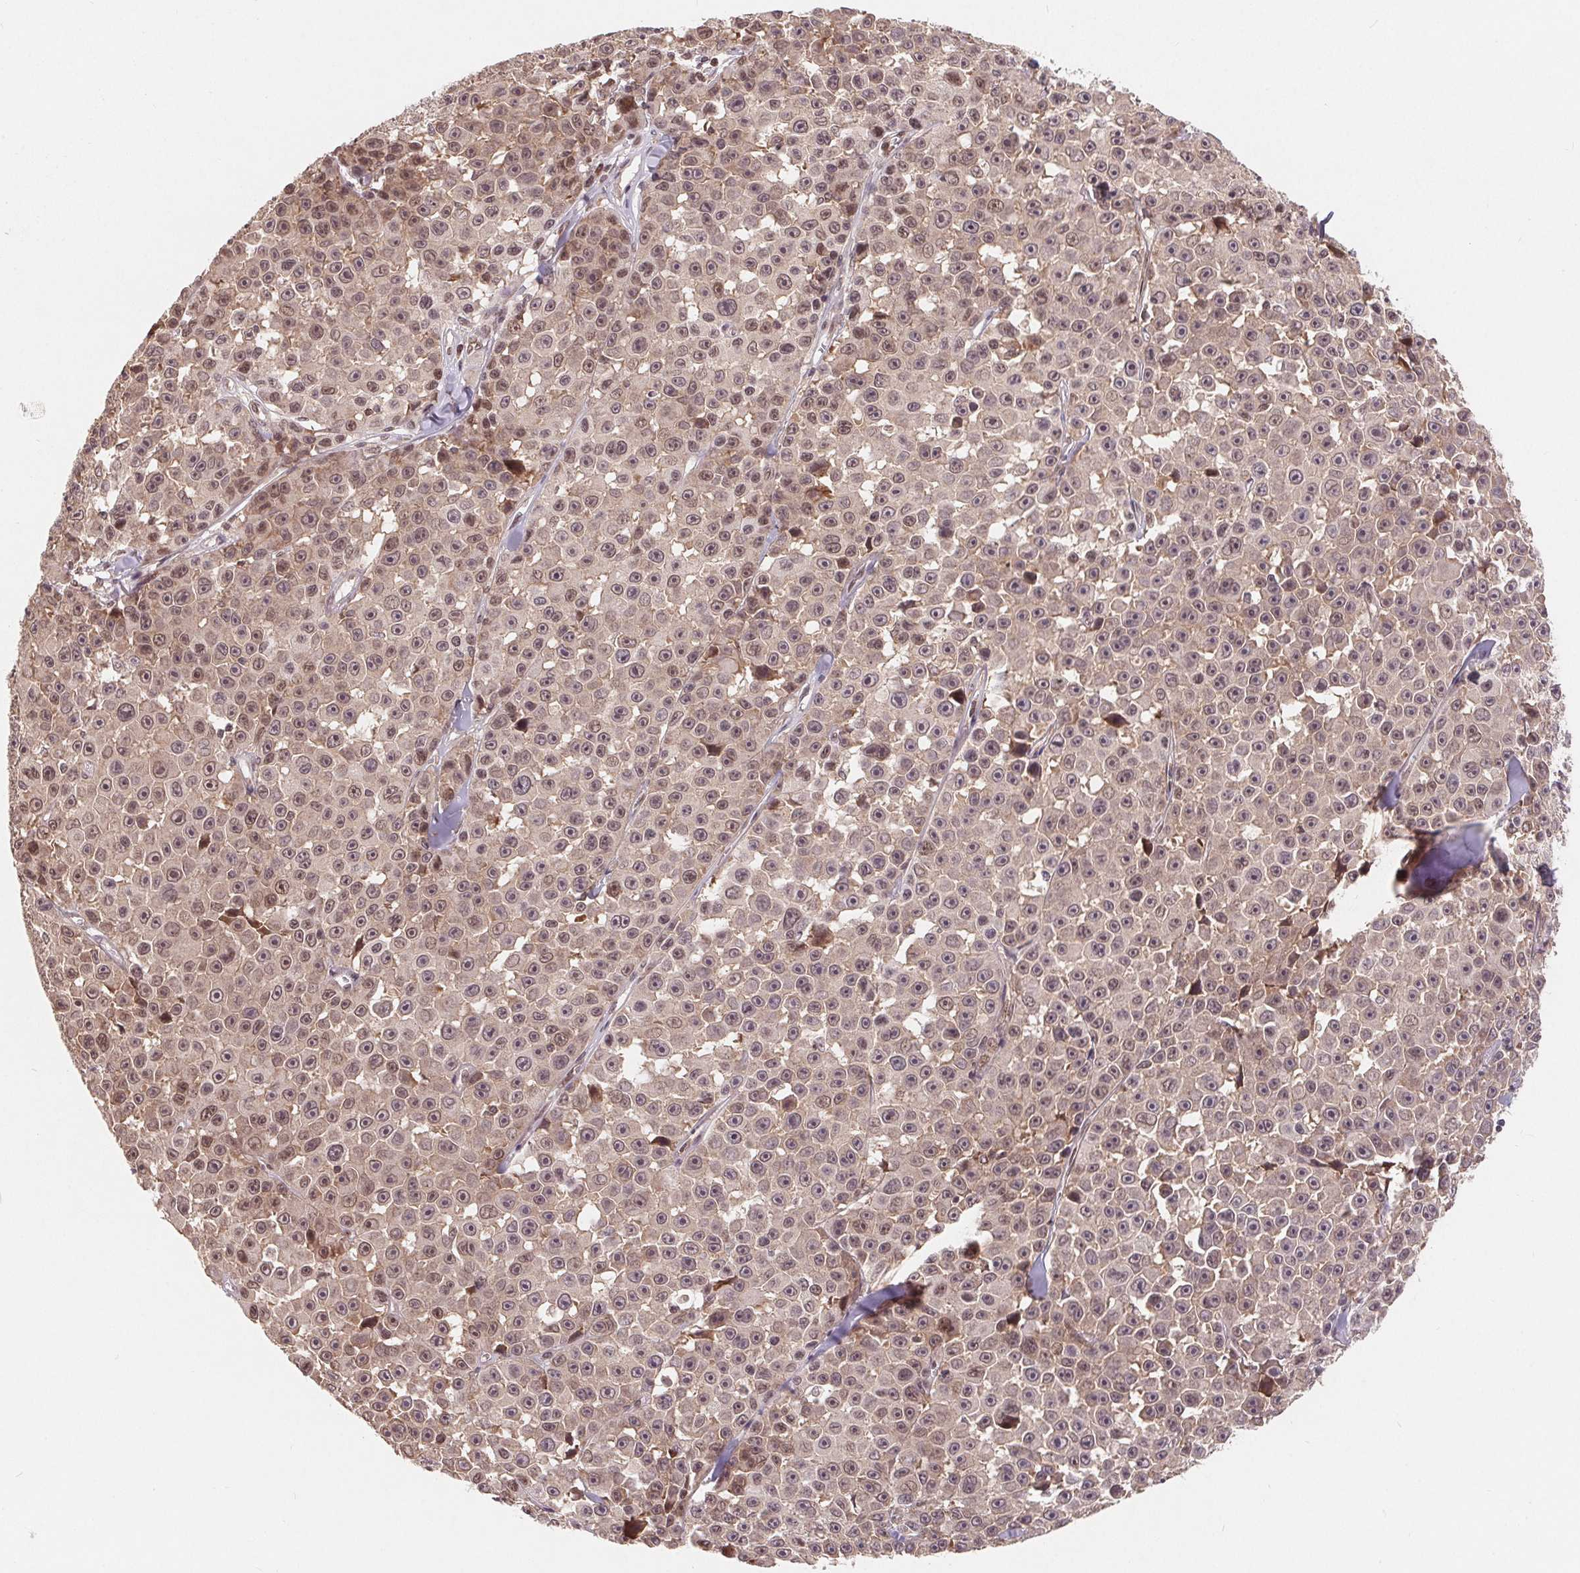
{"staining": {"intensity": "weak", "quantity": ">75%", "location": "cytoplasmic/membranous,nuclear"}, "tissue": "melanoma", "cell_type": "Tumor cells", "image_type": "cancer", "snomed": [{"axis": "morphology", "description": "Malignant melanoma, NOS"}, {"axis": "topography", "description": "Skin"}], "caption": "Malignant melanoma stained with a protein marker demonstrates weak staining in tumor cells.", "gene": "HMGN3", "patient": {"sex": "female", "age": 66}}